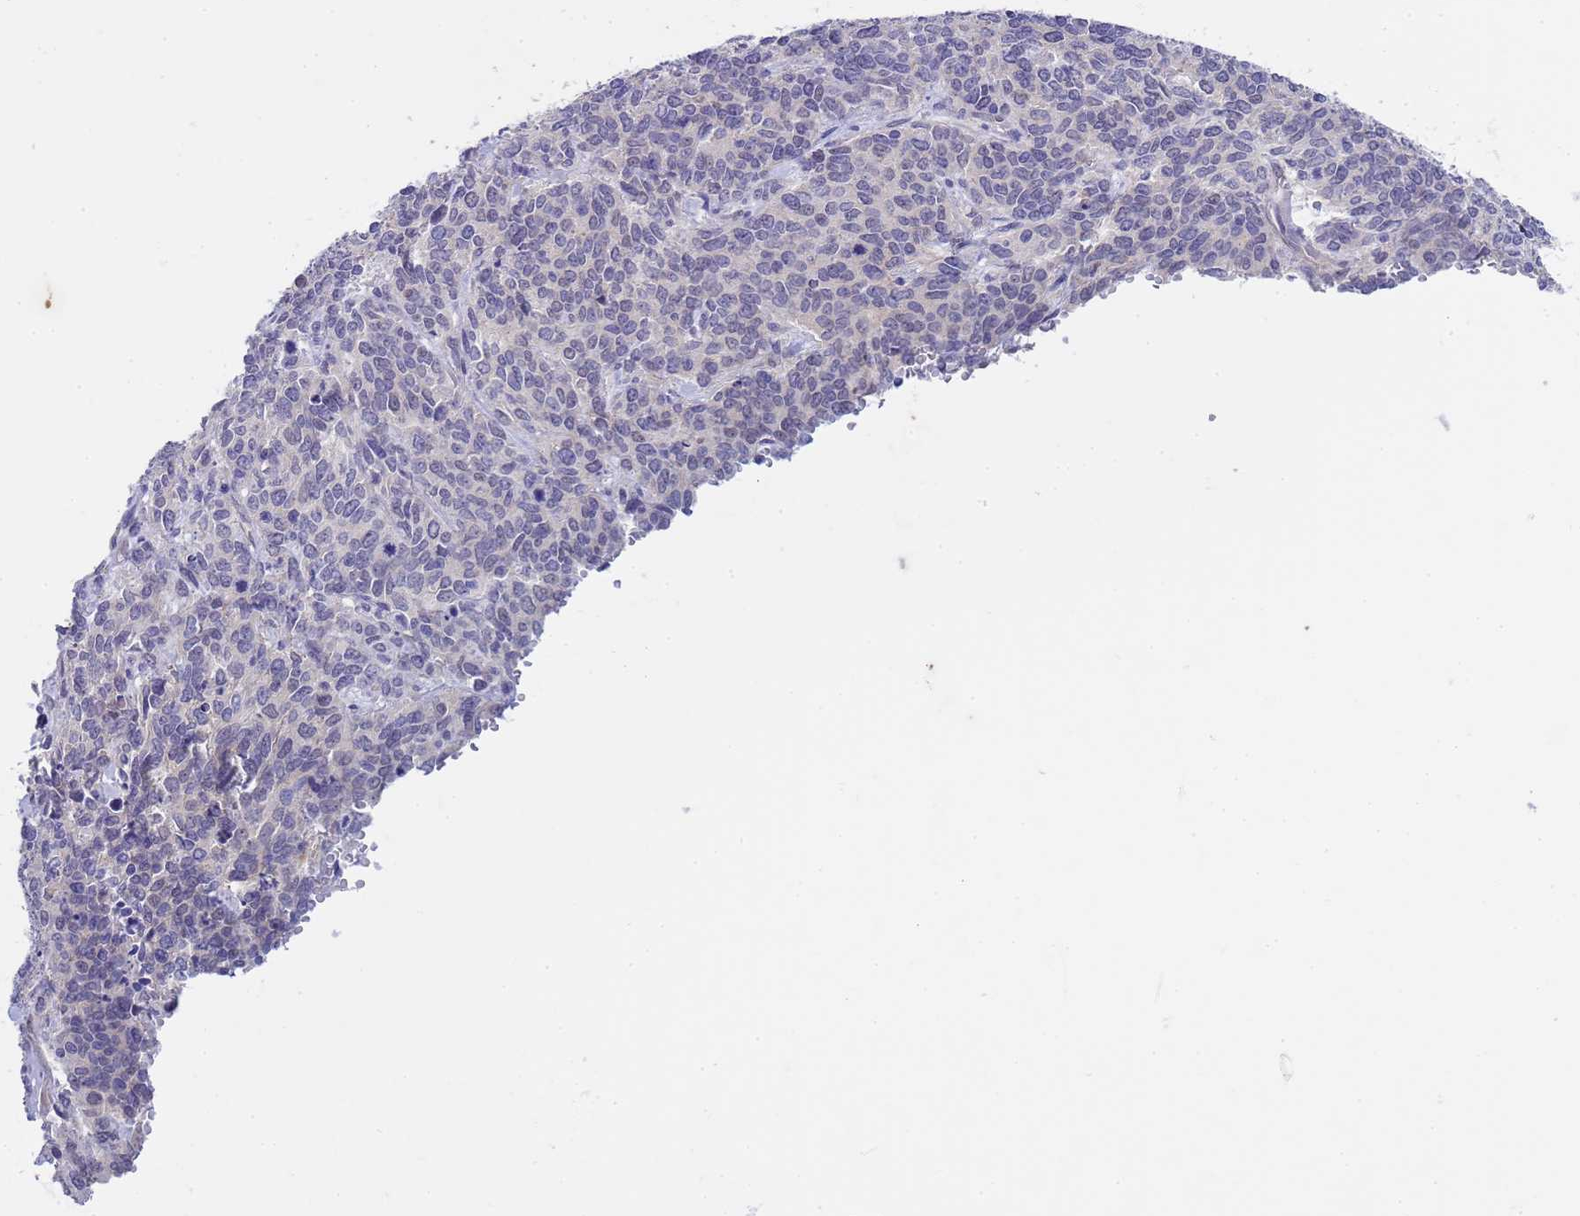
{"staining": {"intensity": "weak", "quantity": "<25%", "location": "nuclear"}, "tissue": "cervical cancer", "cell_type": "Tumor cells", "image_type": "cancer", "snomed": [{"axis": "morphology", "description": "Squamous cell carcinoma, NOS"}, {"axis": "topography", "description": "Cervix"}], "caption": "Photomicrograph shows no protein positivity in tumor cells of cervical cancer (squamous cell carcinoma) tissue.", "gene": "TRMT10A", "patient": {"sex": "female", "age": 60}}